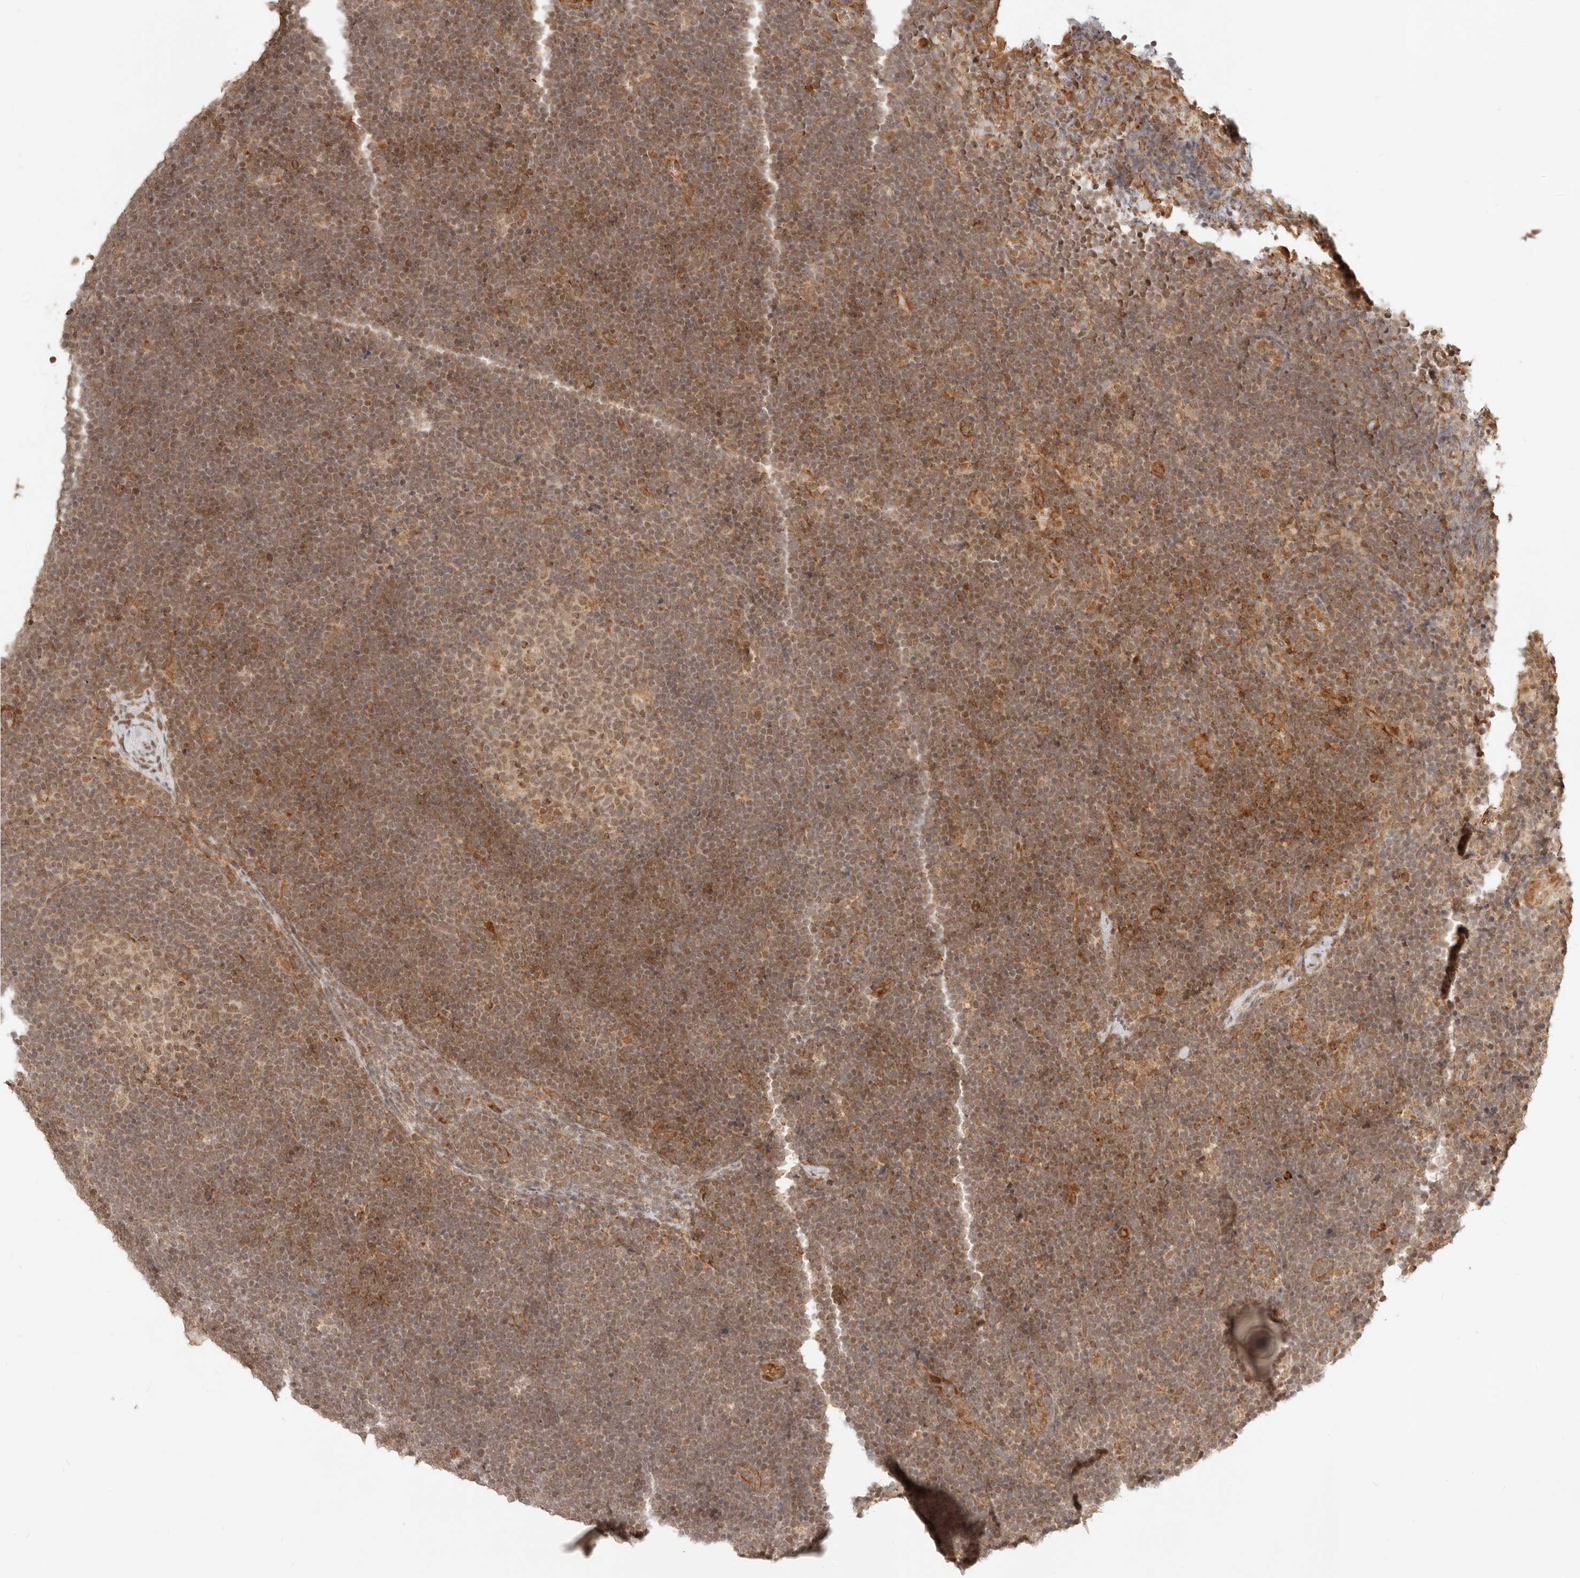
{"staining": {"intensity": "weak", "quantity": ">75%", "location": "cytoplasmic/membranous"}, "tissue": "lymphoma", "cell_type": "Tumor cells", "image_type": "cancer", "snomed": [{"axis": "morphology", "description": "Malignant lymphoma, non-Hodgkin's type, High grade"}, {"axis": "topography", "description": "Lymph node"}], "caption": "Protein staining by immunohistochemistry exhibits weak cytoplasmic/membranous staining in approximately >75% of tumor cells in malignant lymphoma, non-Hodgkin's type (high-grade). The protein of interest is stained brown, and the nuclei are stained in blue (DAB (3,3'-diaminobenzidine) IHC with brightfield microscopy, high magnification).", "gene": "BAALC", "patient": {"sex": "male", "age": 13}}